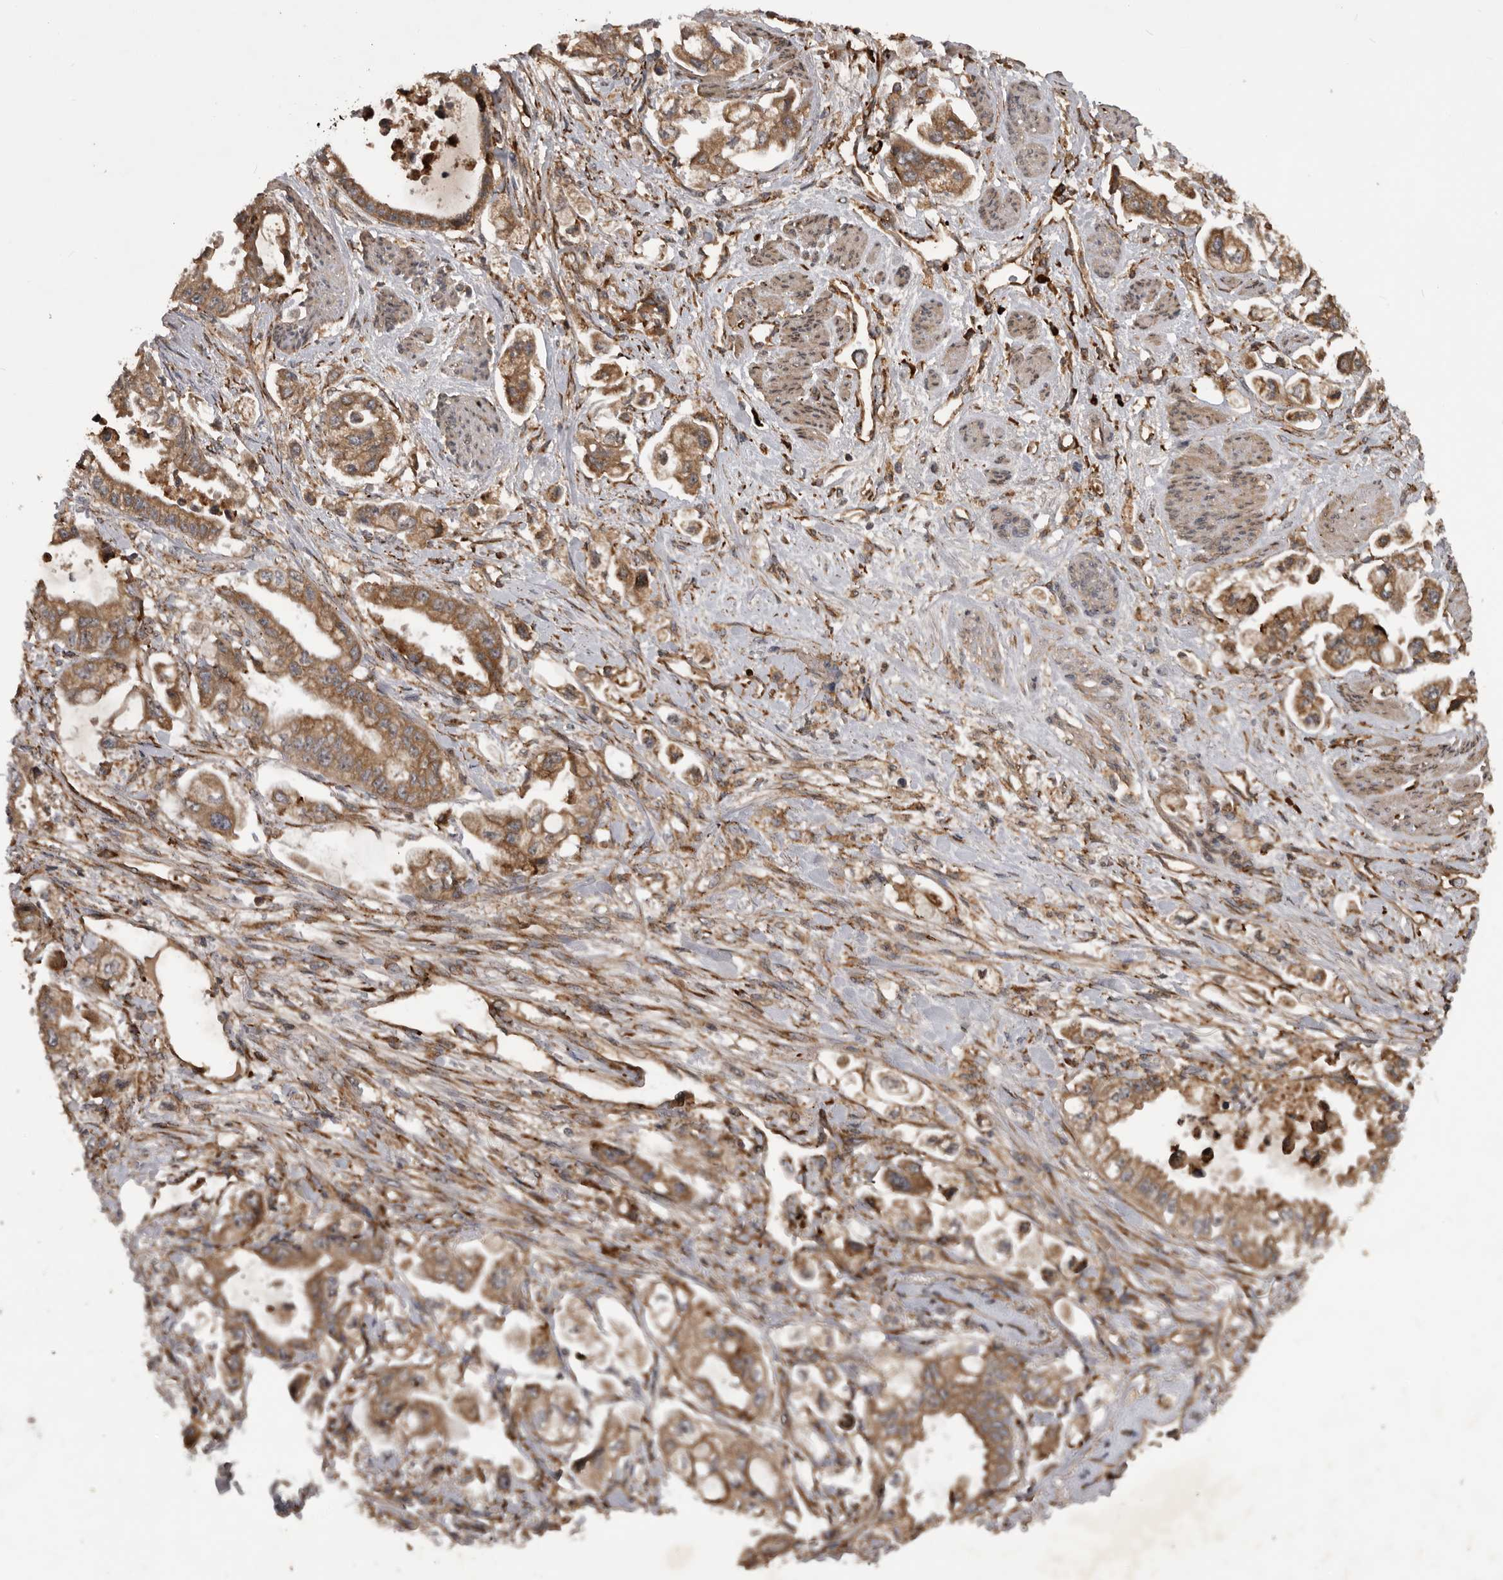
{"staining": {"intensity": "moderate", "quantity": ">75%", "location": "cytoplasmic/membranous"}, "tissue": "stomach cancer", "cell_type": "Tumor cells", "image_type": "cancer", "snomed": [{"axis": "morphology", "description": "Adenocarcinoma, NOS"}, {"axis": "topography", "description": "Stomach"}], "caption": "Human stomach cancer stained with a brown dye exhibits moderate cytoplasmic/membranous positive positivity in approximately >75% of tumor cells.", "gene": "RAB3GAP2", "patient": {"sex": "male", "age": 62}}